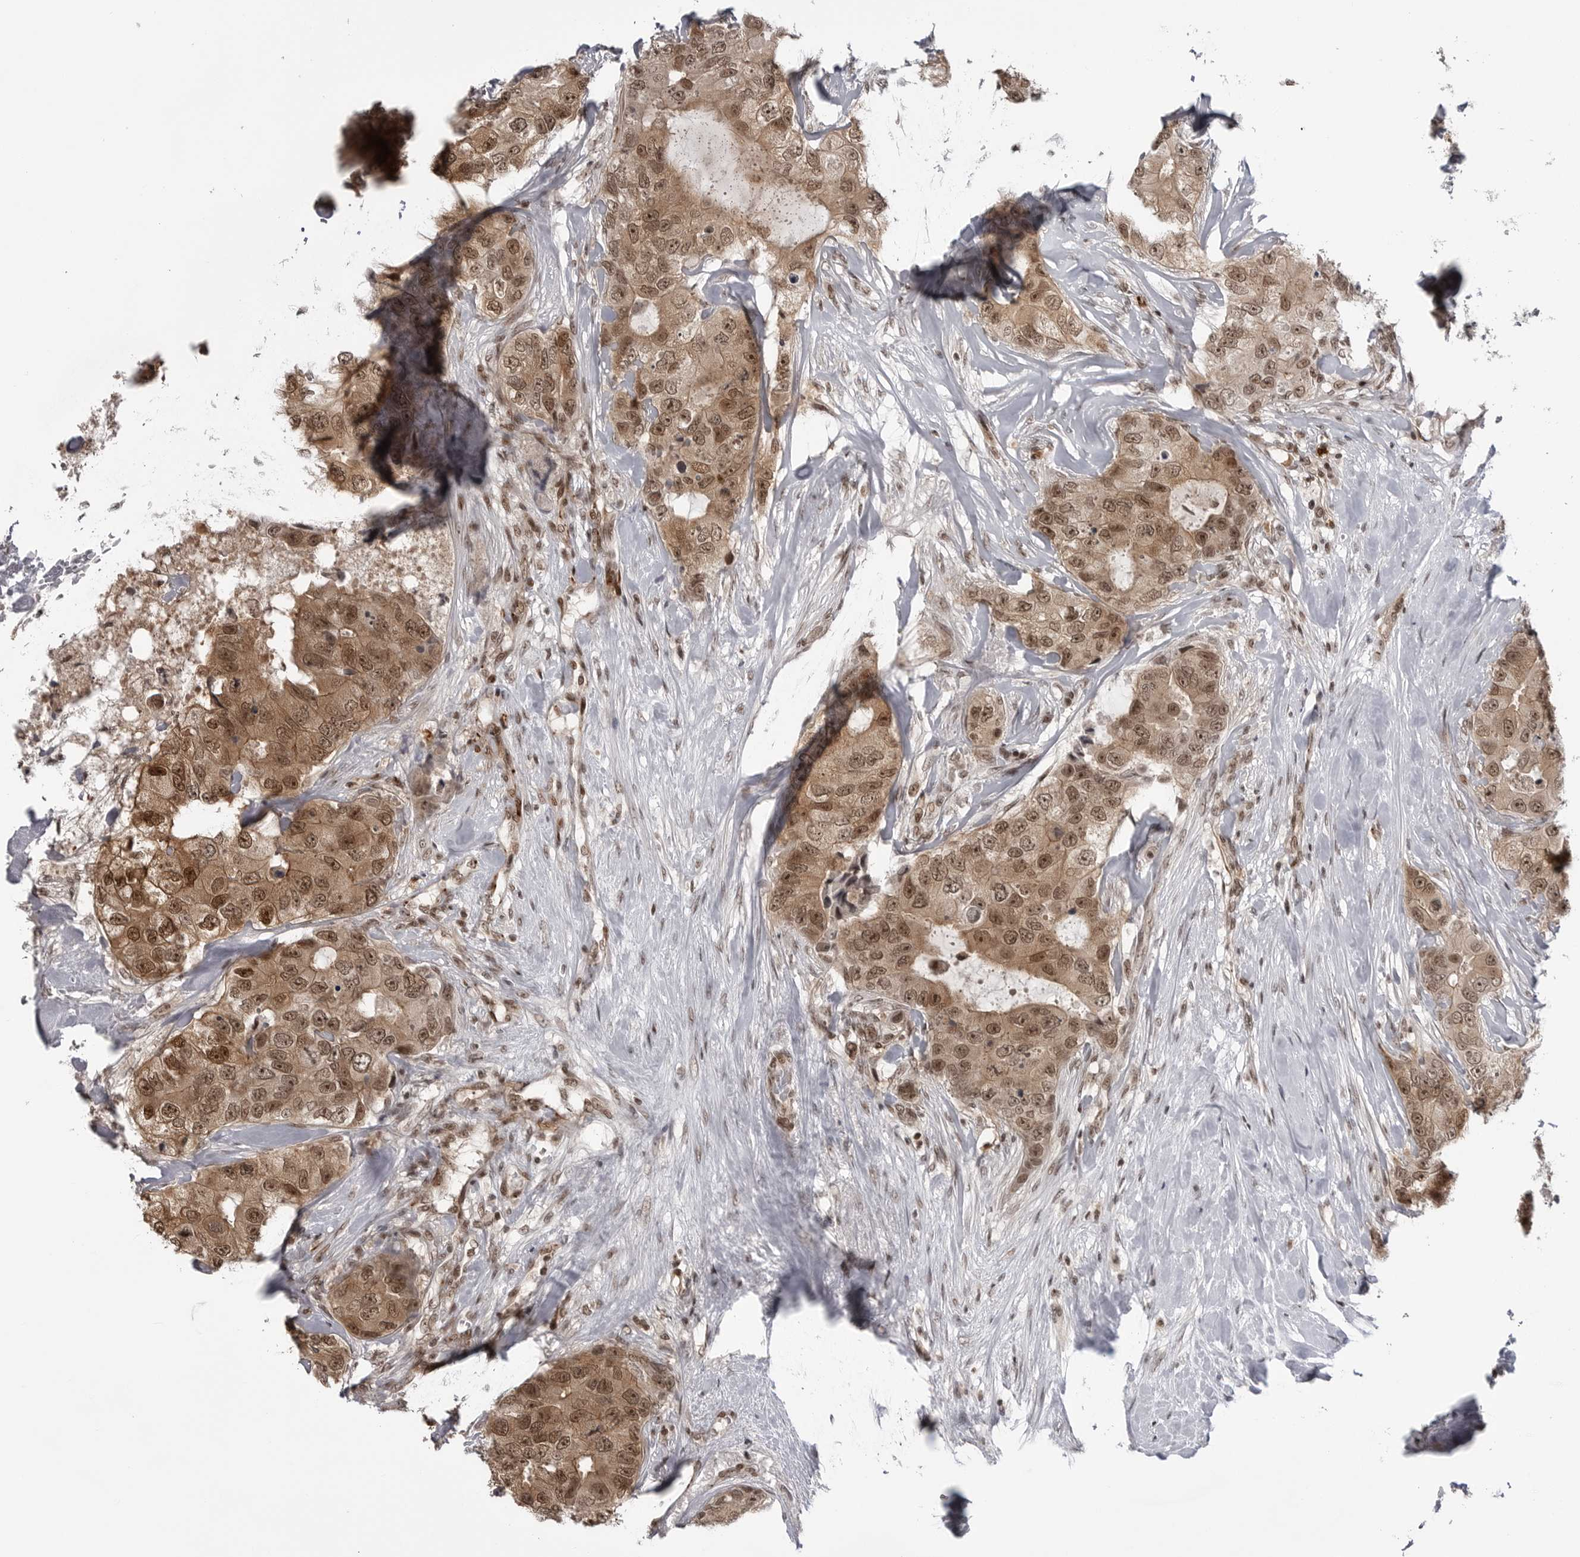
{"staining": {"intensity": "moderate", "quantity": ">75%", "location": "cytoplasmic/membranous,nuclear"}, "tissue": "breast cancer", "cell_type": "Tumor cells", "image_type": "cancer", "snomed": [{"axis": "morphology", "description": "Duct carcinoma"}, {"axis": "topography", "description": "Breast"}], "caption": "Moderate cytoplasmic/membranous and nuclear staining for a protein is seen in about >75% of tumor cells of breast cancer (invasive ductal carcinoma) using IHC.", "gene": "TRIM66", "patient": {"sex": "female", "age": 62}}